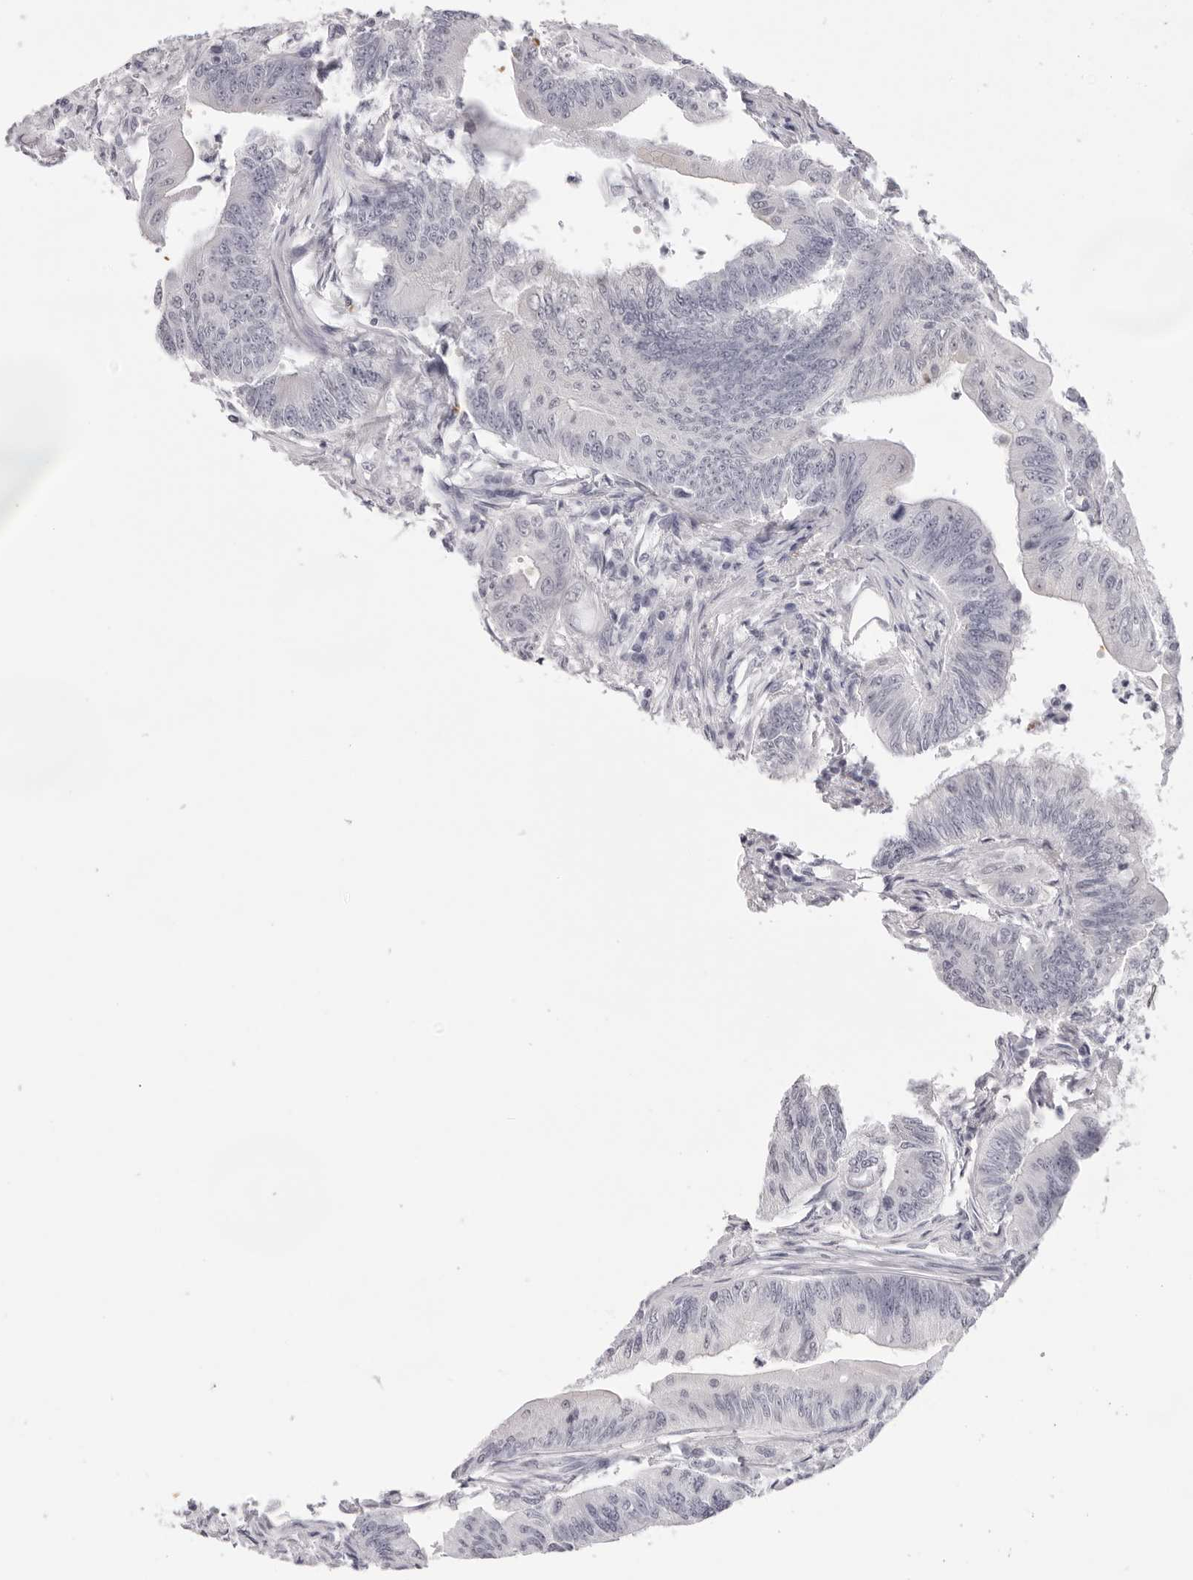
{"staining": {"intensity": "negative", "quantity": "none", "location": "none"}, "tissue": "colorectal cancer", "cell_type": "Tumor cells", "image_type": "cancer", "snomed": [{"axis": "morphology", "description": "Adenoma, NOS"}, {"axis": "morphology", "description": "Adenocarcinoma, NOS"}, {"axis": "topography", "description": "Colon"}], "caption": "Tumor cells are negative for protein expression in human colorectal cancer.", "gene": "SPTA1", "patient": {"sex": "male", "age": 79}}